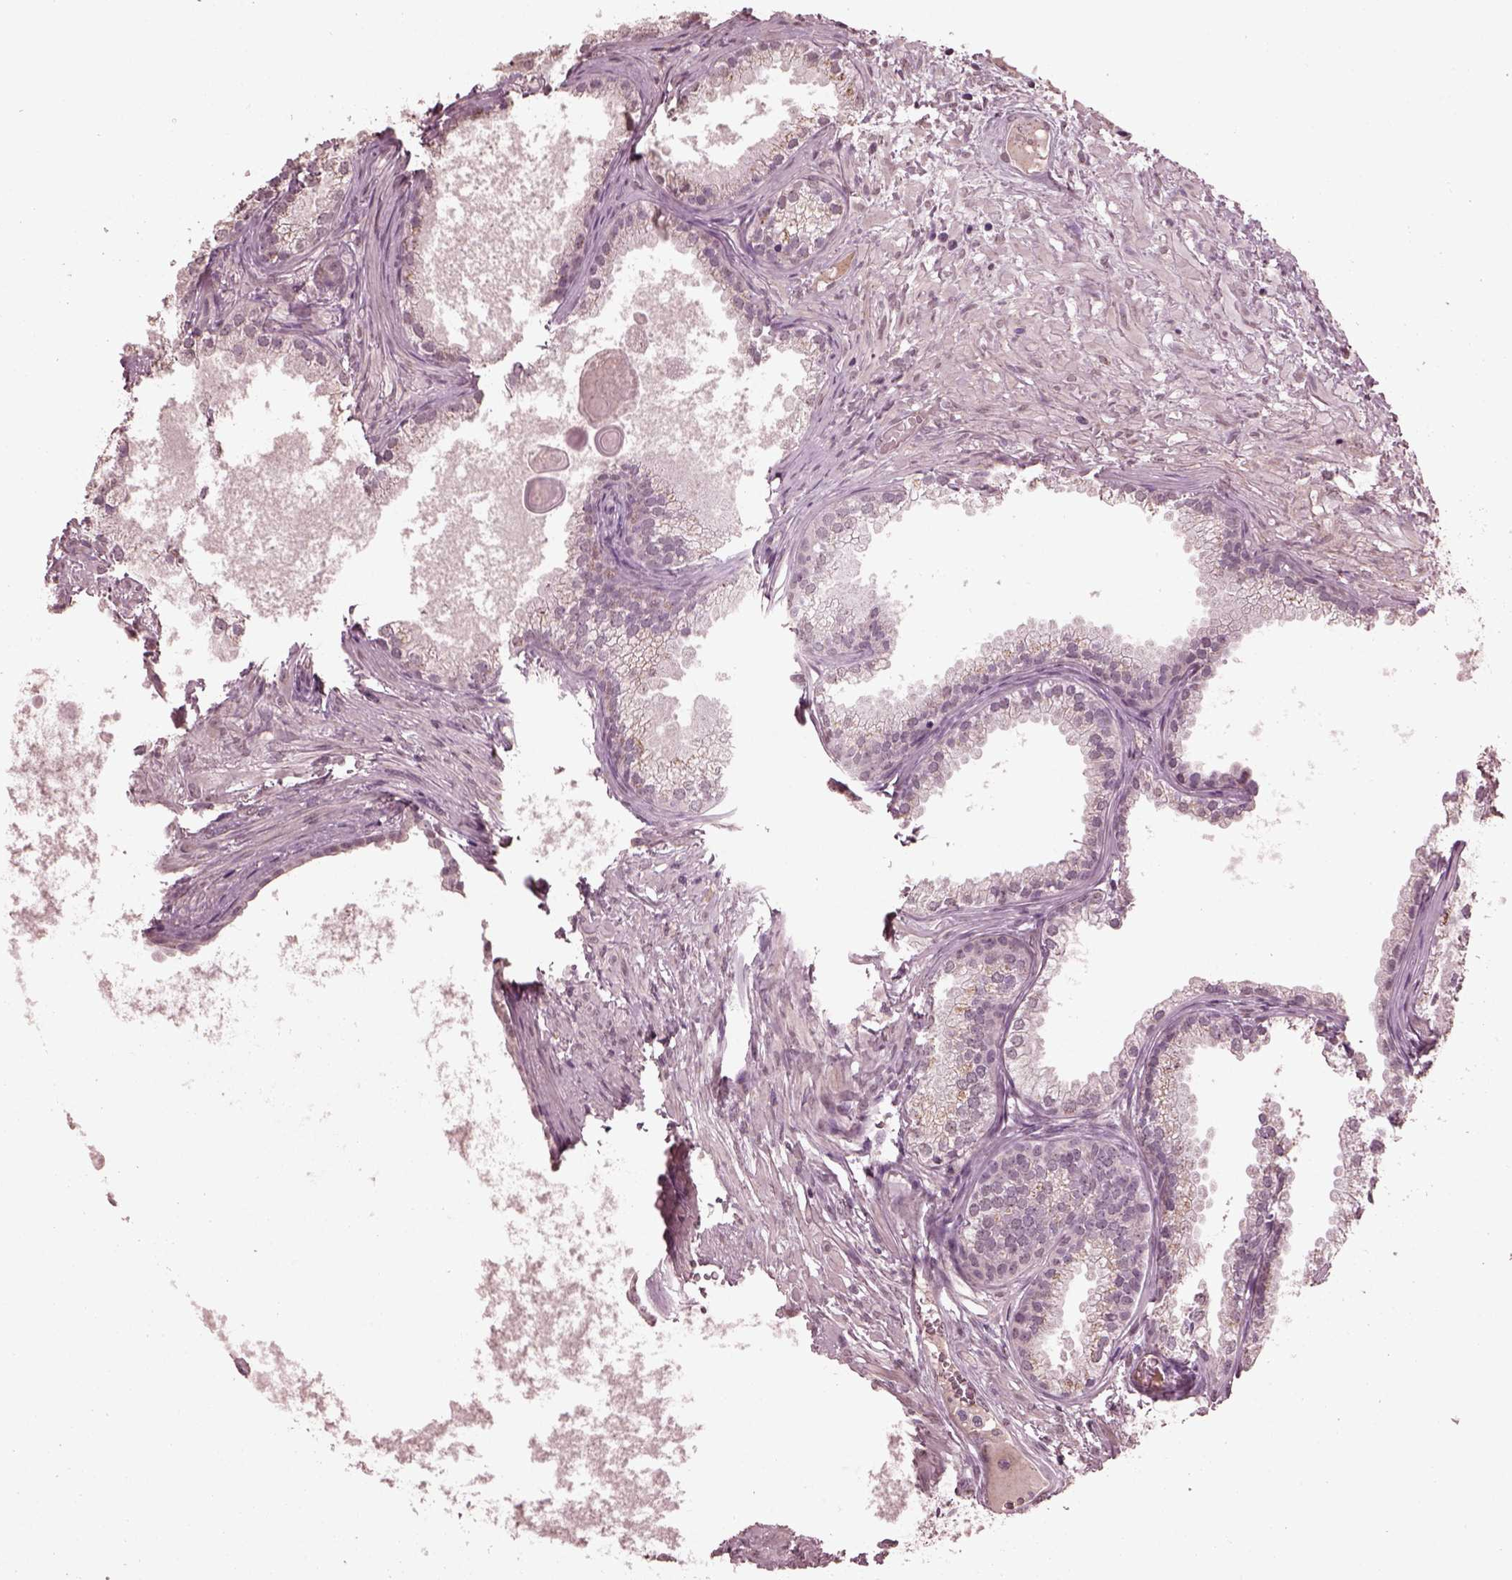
{"staining": {"intensity": "negative", "quantity": "none", "location": "none"}, "tissue": "prostate cancer", "cell_type": "Tumor cells", "image_type": "cancer", "snomed": [{"axis": "morphology", "description": "Adenocarcinoma, High grade"}, {"axis": "topography", "description": "Prostate"}], "caption": "Prostate adenocarcinoma (high-grade) was stained to show a protein in brown. There is no significant expression in tumor cells. The staining is performed using DAB brown chromogen with nuclei counter-stained in using hematoxylin.", "gene": "IL18RAP", "patient": {"sex": "male", "age": 83}}